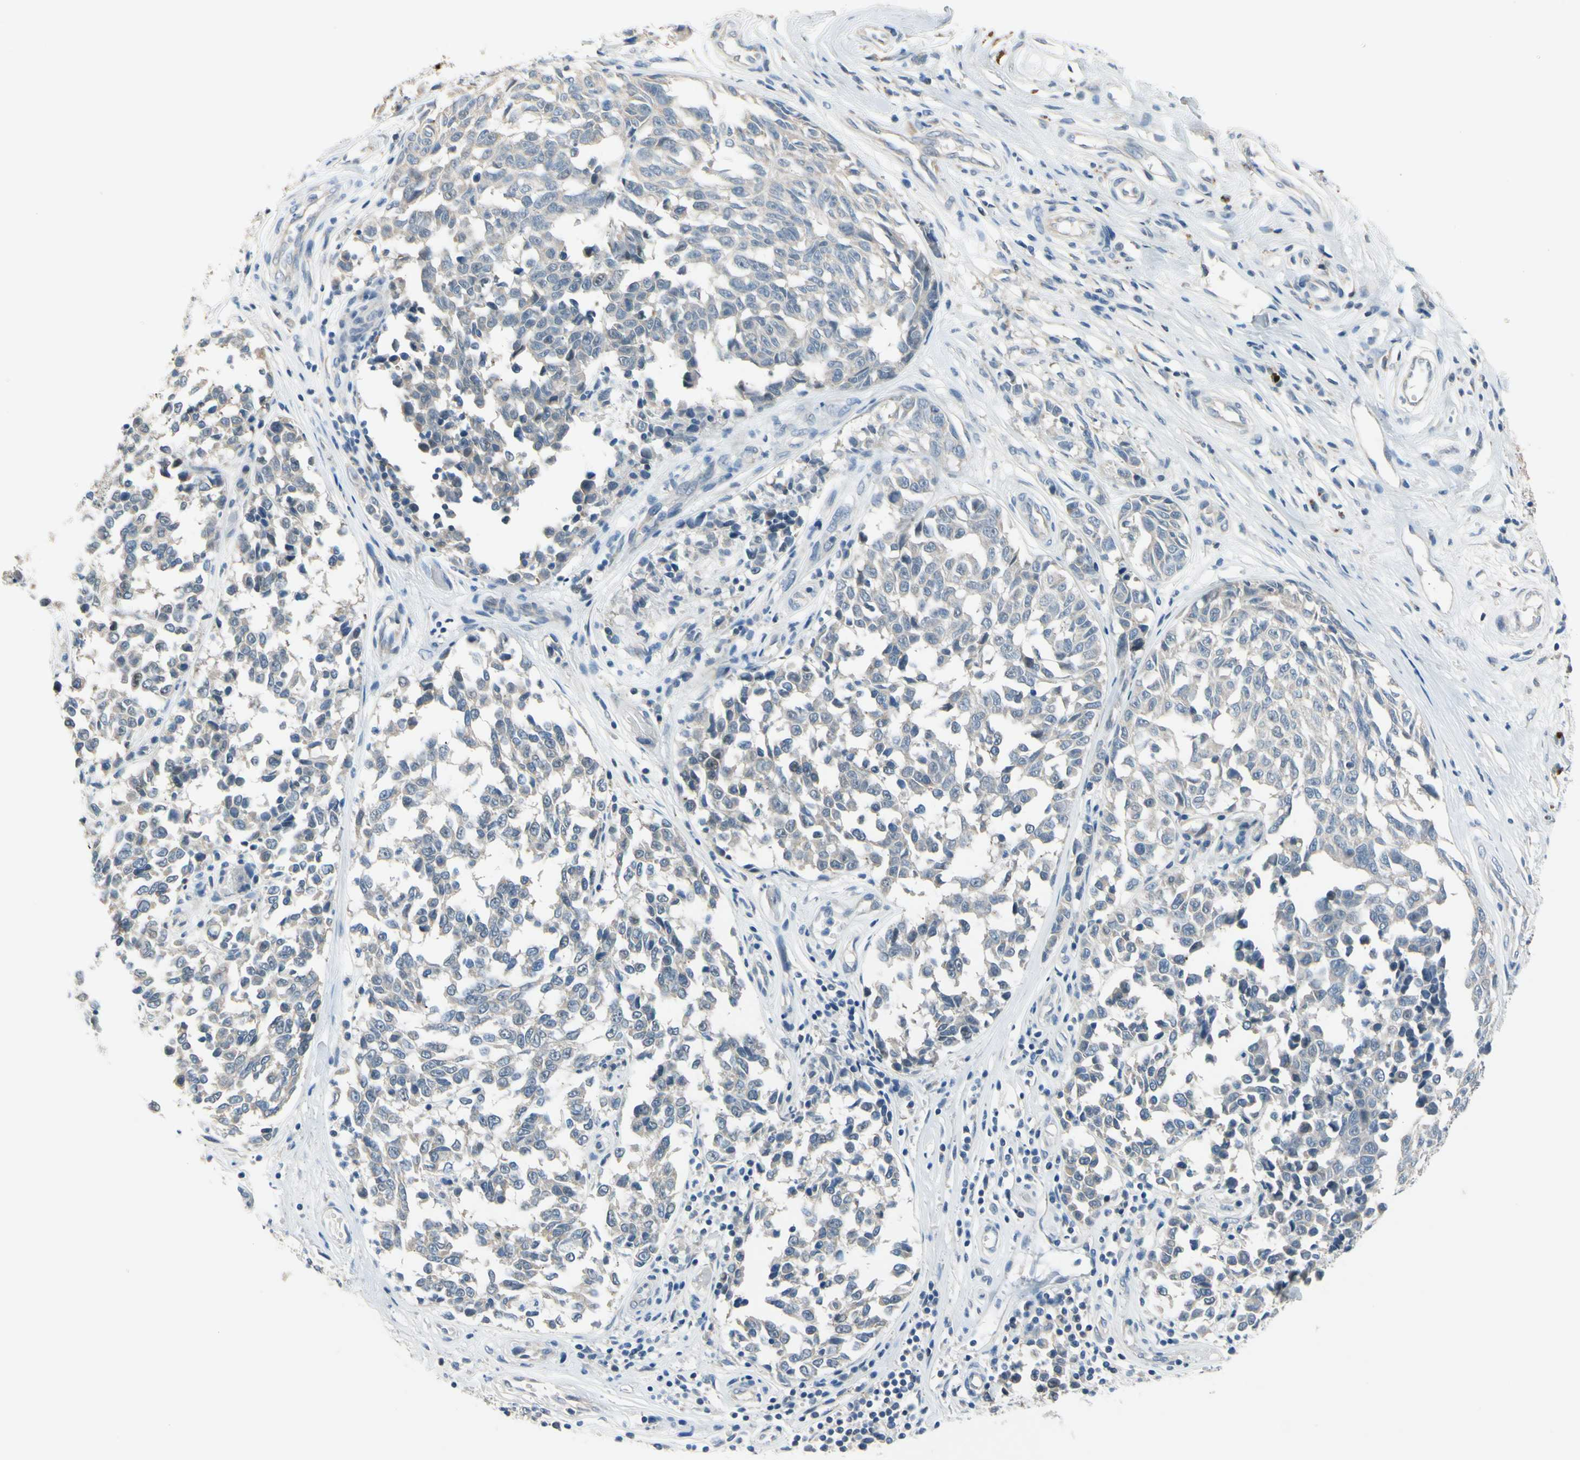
{"staining": {"intensity": "negative", "quantity": "none", "location": "none"}, "tissue": "melanoma", "cell_type": "Tumor cells", "image_type": "cancer", "snomed": [{"axis": "morphology", "description": "Malignant melanoma, NOS"}, {"axis": "topography", "description": "Skin"}], "caption": "A histopathology image of human malignant melanoma is negative for staining in tumor cells.", "gene": "SLC27A6", "patient": {"sex": "female", "age": 64}}